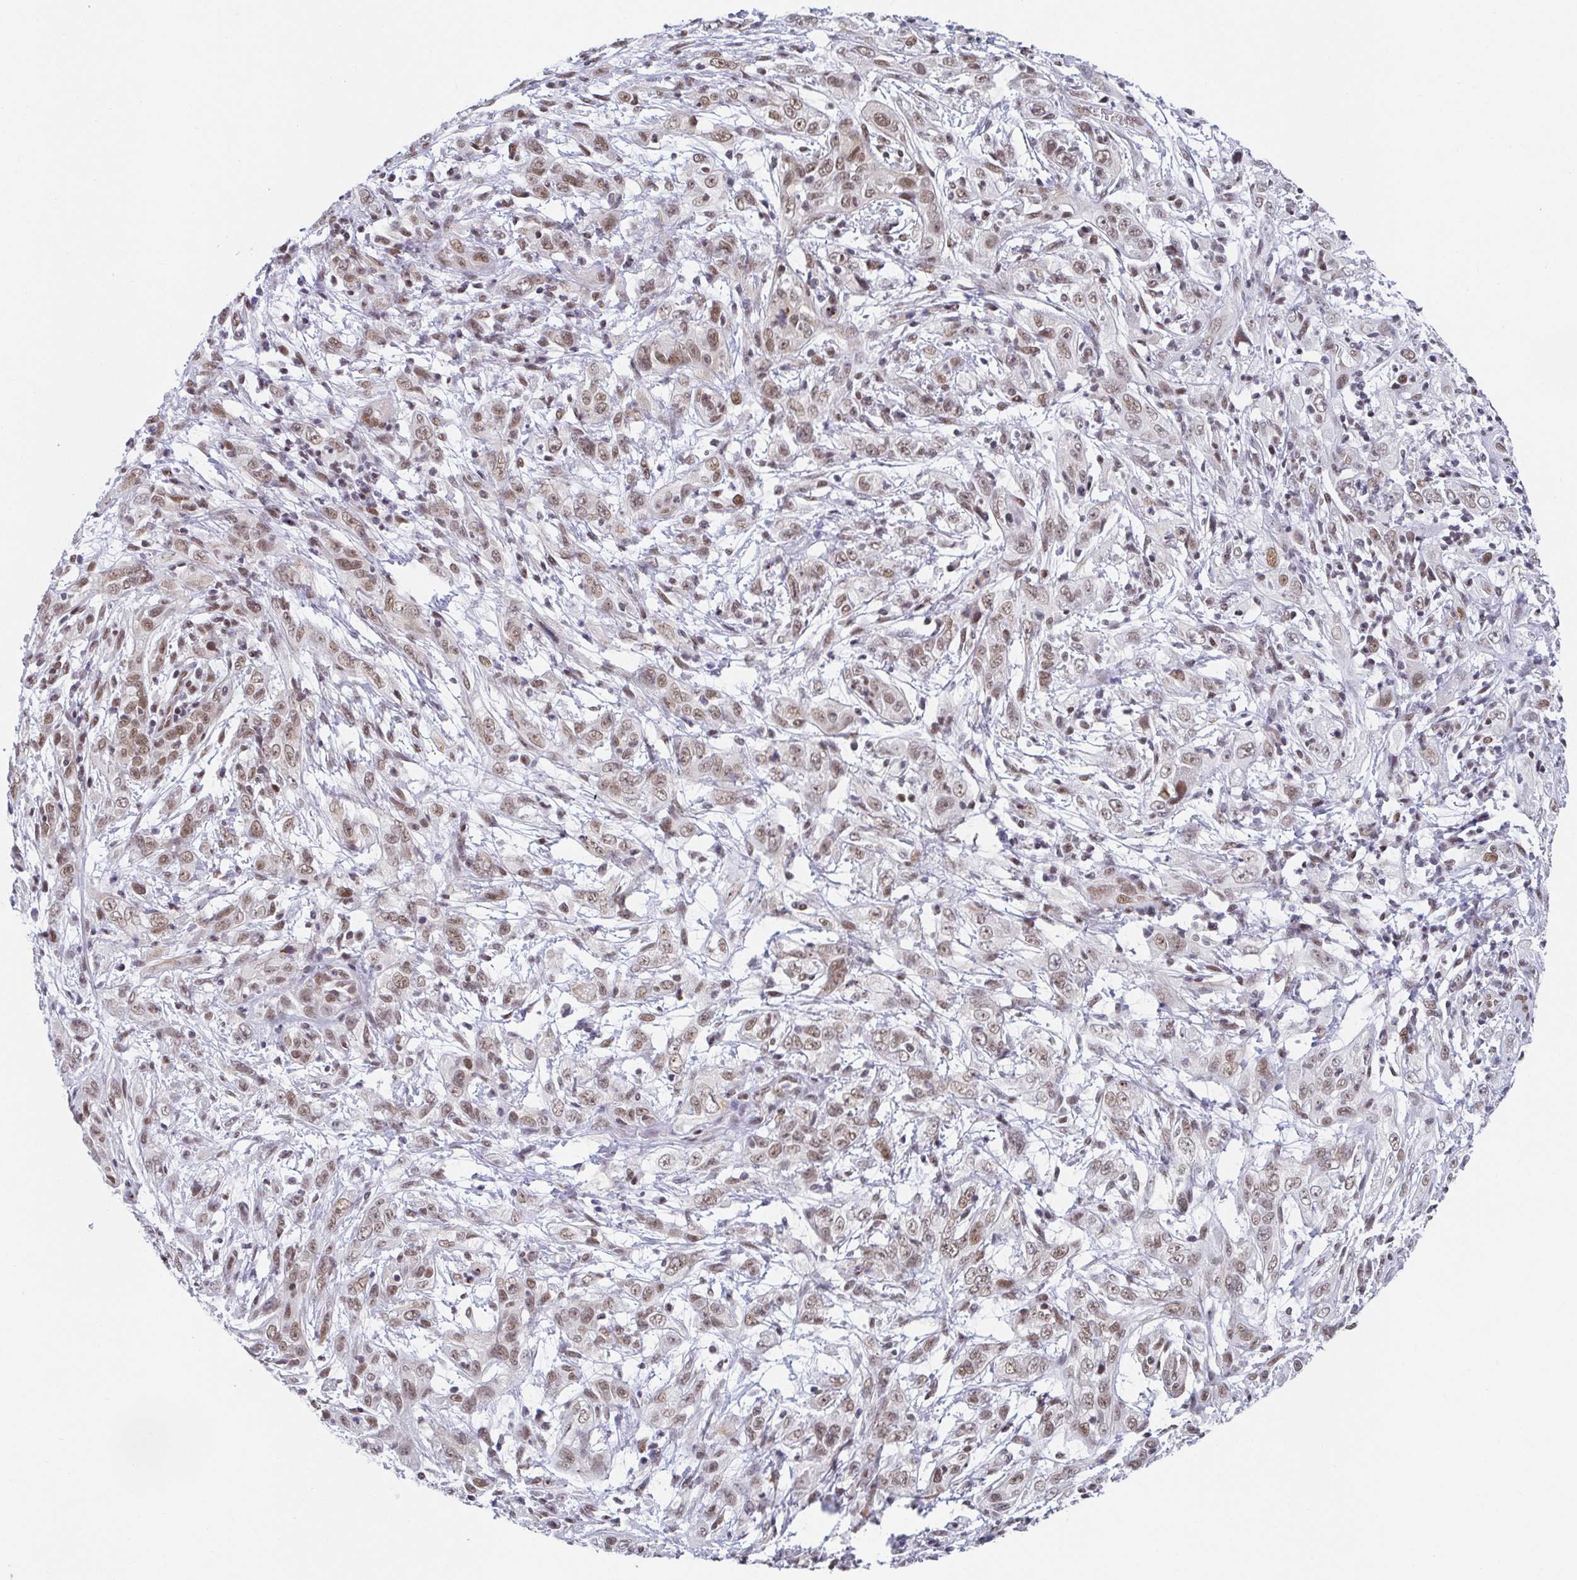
{"staining": {"intensity": "moderate", "quantity": ">75%", "location": "nuclear"}, "tissue": "cervical cancer", "cell_type": "Tumor cells", "image_type": "cancer", "snomed": [{"axis": "morphology", "description": "Adenocarcinoma, NOS"}, {"axis": "topography", "description": "Cervix"}], "caption": "Protein expression analysis of cervical cancer displays moderate nuclear staining in approximately >75% of tumor cells. The staining was performed using DAB (3,3'-diaminobenzidine), with brown indicating positive protein expression. Nuclei are stained blue with hematoxylin.", "gene": "SLC7A10", "patient": {"sex": "female", "age": 40}}